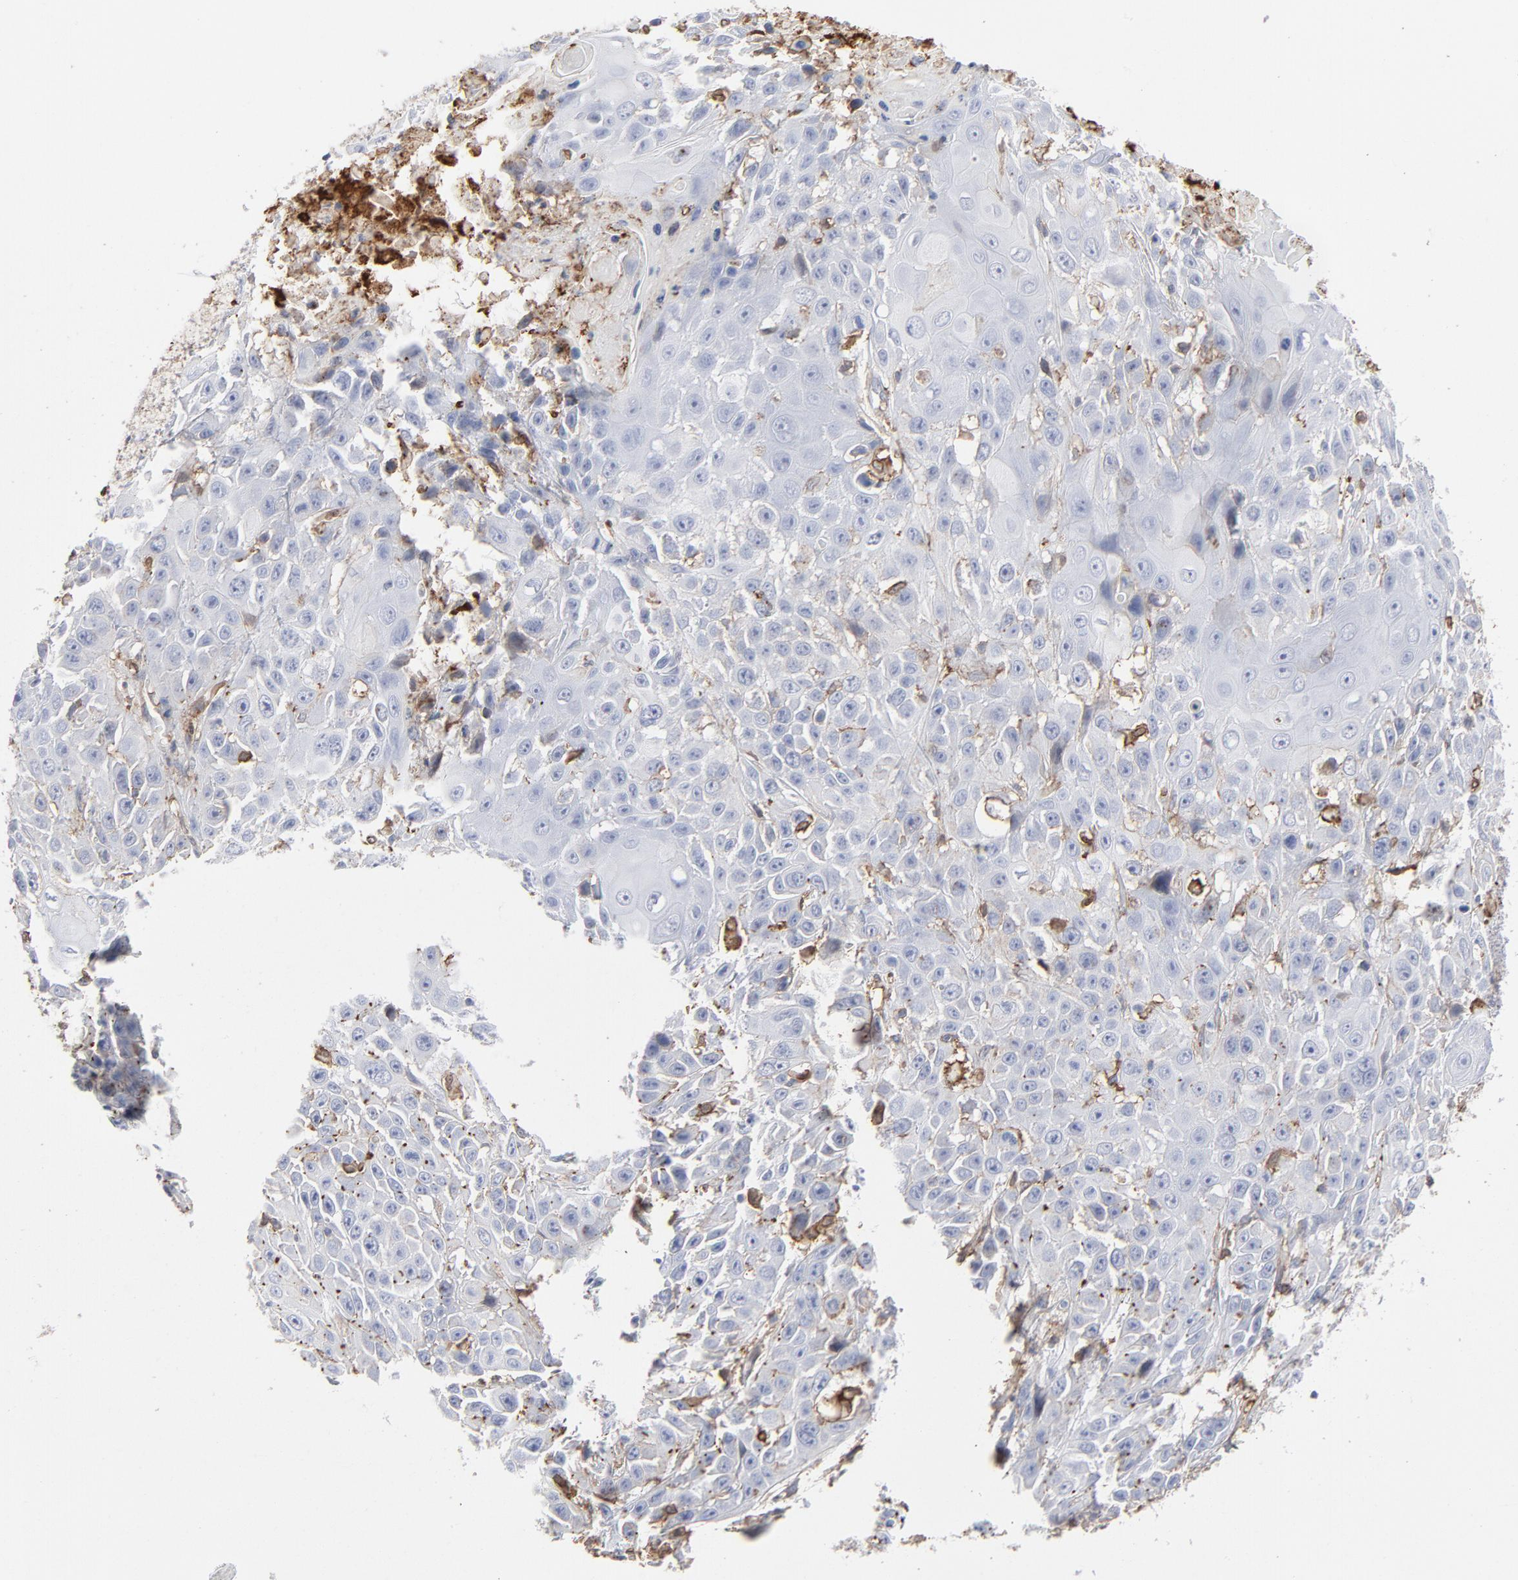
{"staining": {"intensity": "weak", "quantity": "<25%", "location": "cytoplasmic/membranous"}, "tissue": "cervical cancer", "cell_type": "Tumor cells", "image_type": "cancer", "snomed": [{"axis": "morphology", "description": "Squamous cell carcinoma, NOS"}, {"axis": "topography", "description": "Cervix"}], "caption": "Tumor cells show no significant protein staining in squamous cell carcinoma (cervical).", "gene": "ANXA5", "patient": {"sex": "female", "age": 39}}